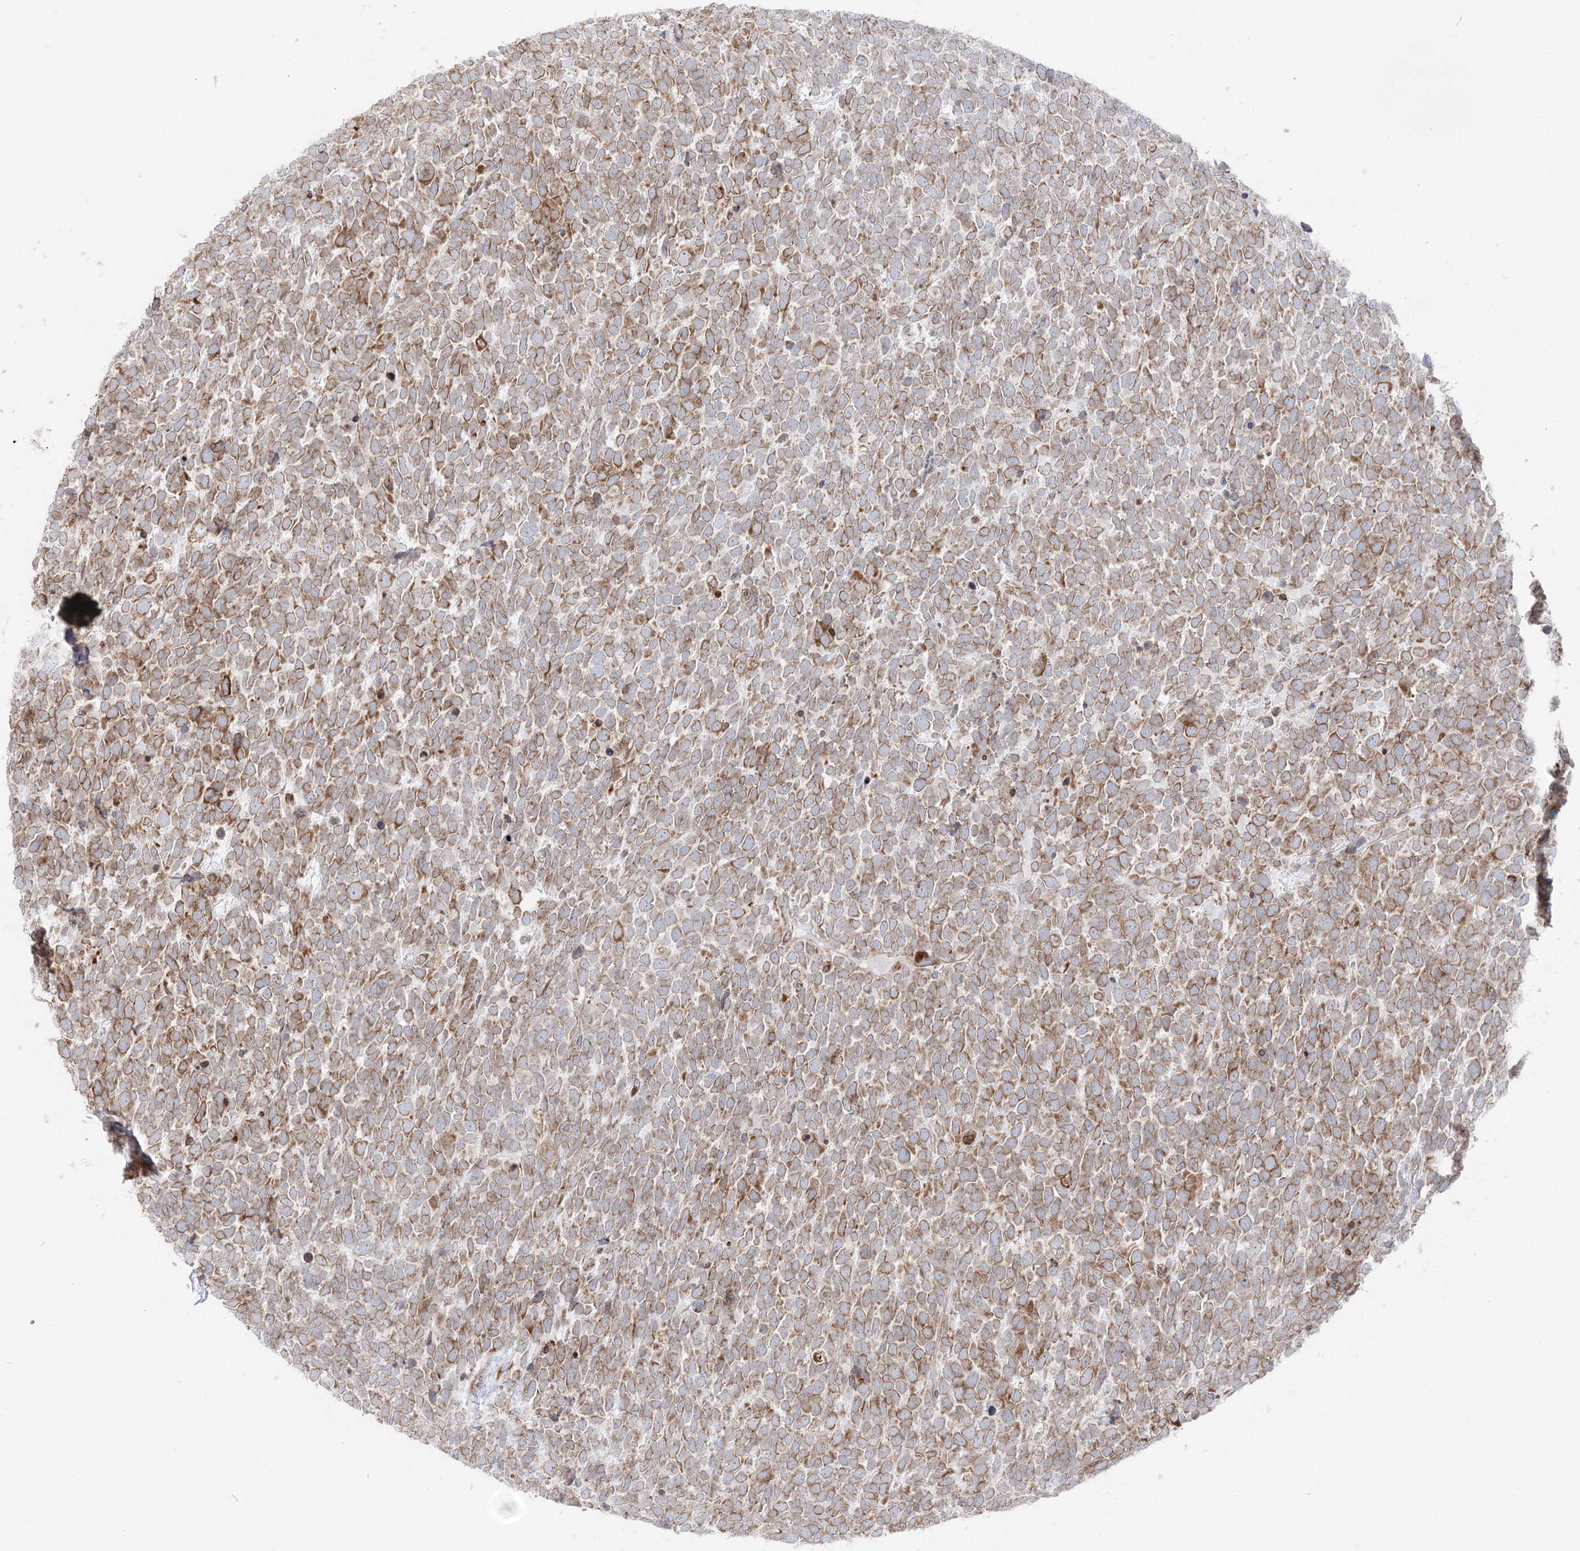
{"staining": {"intensity": "moderate", "quantity": ">75%", "location": "cytoplasmic/membranous"}, "tissue": "urothelial cancer", "cell_type": "Tumor cells", "image_type": "cancer", "snomed": [{"axis": "morphology", "description": "Urothelial carcinoma, High grade"}, {"axis": "topography", "description": "Urinary bladder"}], "caption": "A high-resolution micrograph shows IHC staining of urothelial carcinoma (high-grade), which exhibits moderate cytoplasmic/membranous staining in about >75% of tumor cells.", "gene": "TMED10", "patient": {"sex": "female", "age": 82}}